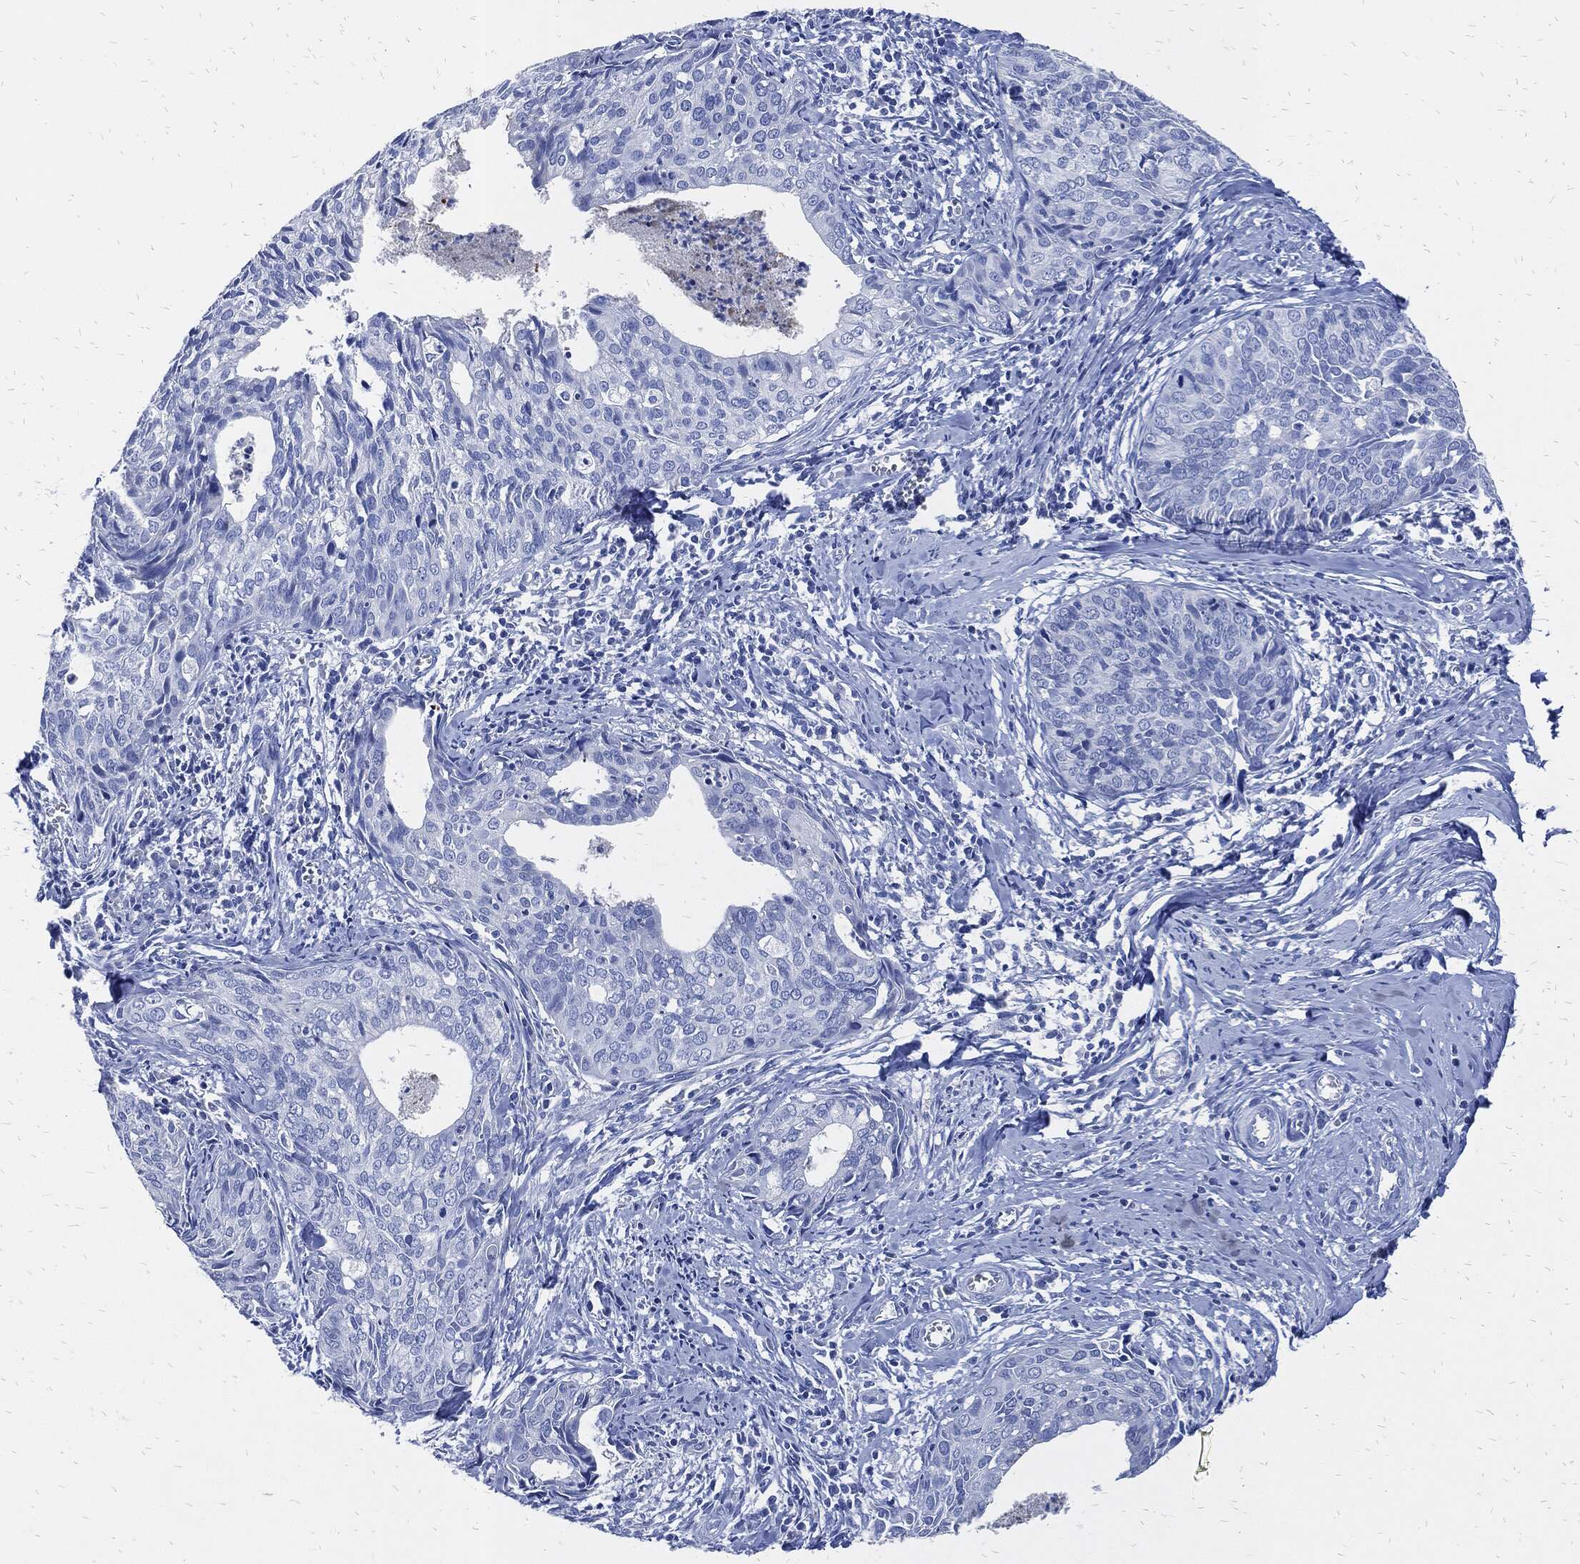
{"staining": {"intensity": "negative", "quantity": "none", "location": "none"}, "tissue": "cervical cancer", "cell_type": "Tumor cells", "image_type": "cancer", "snomed": [{"axis": "morphology", "description": "Squamous cell carcinoma, NOS"}, {"axis": "topography", "description": "Cervix"}], "caption": "IHC of squamous cell carcinoma (cervical) exhibits no expression in tumor cells.", "gene": "FABP4", "patient": {"sex": "female", "age": 29}}